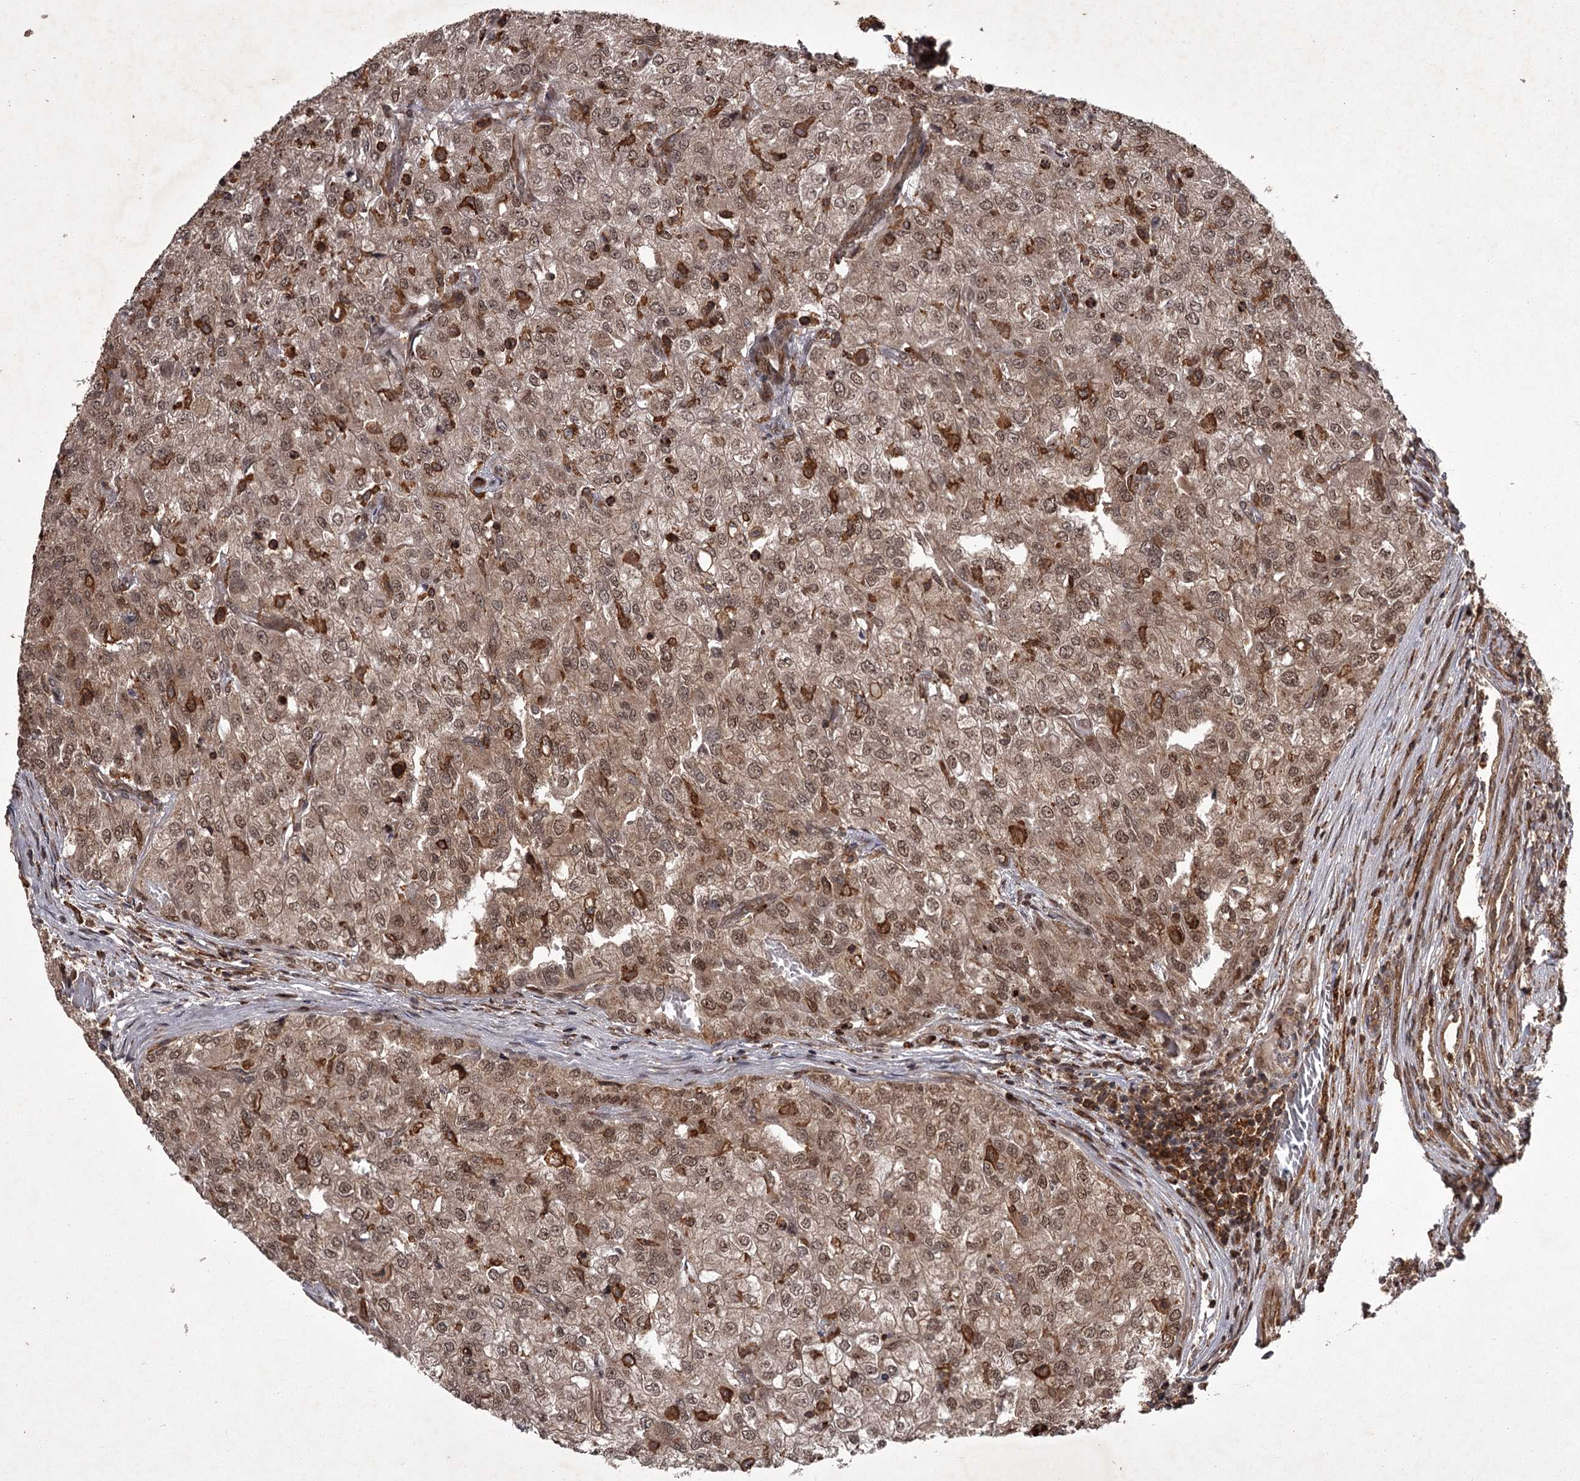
{"staining": {"intensity": "moderate", "quantity": ">75%", "location": "cytoplasmic/membranous,nuclear"}, "tissue": "renal cancer", "cell_type": "Tumor cells", "image_type": "cancer", "snomed": [{"axis": "morphology", "description": "Adenocarcinoma, NOS"}, {"axis": "topography", "description": "Kidney"}], "caption": "Protein analysis of renal cancer tissue exhibits moderate cytoplasmic/membranous and nuclear expression in approximately >75% of tumor cells.", "gene": "TBC1D23", "patient": {"sex": "female", "age": 54}}